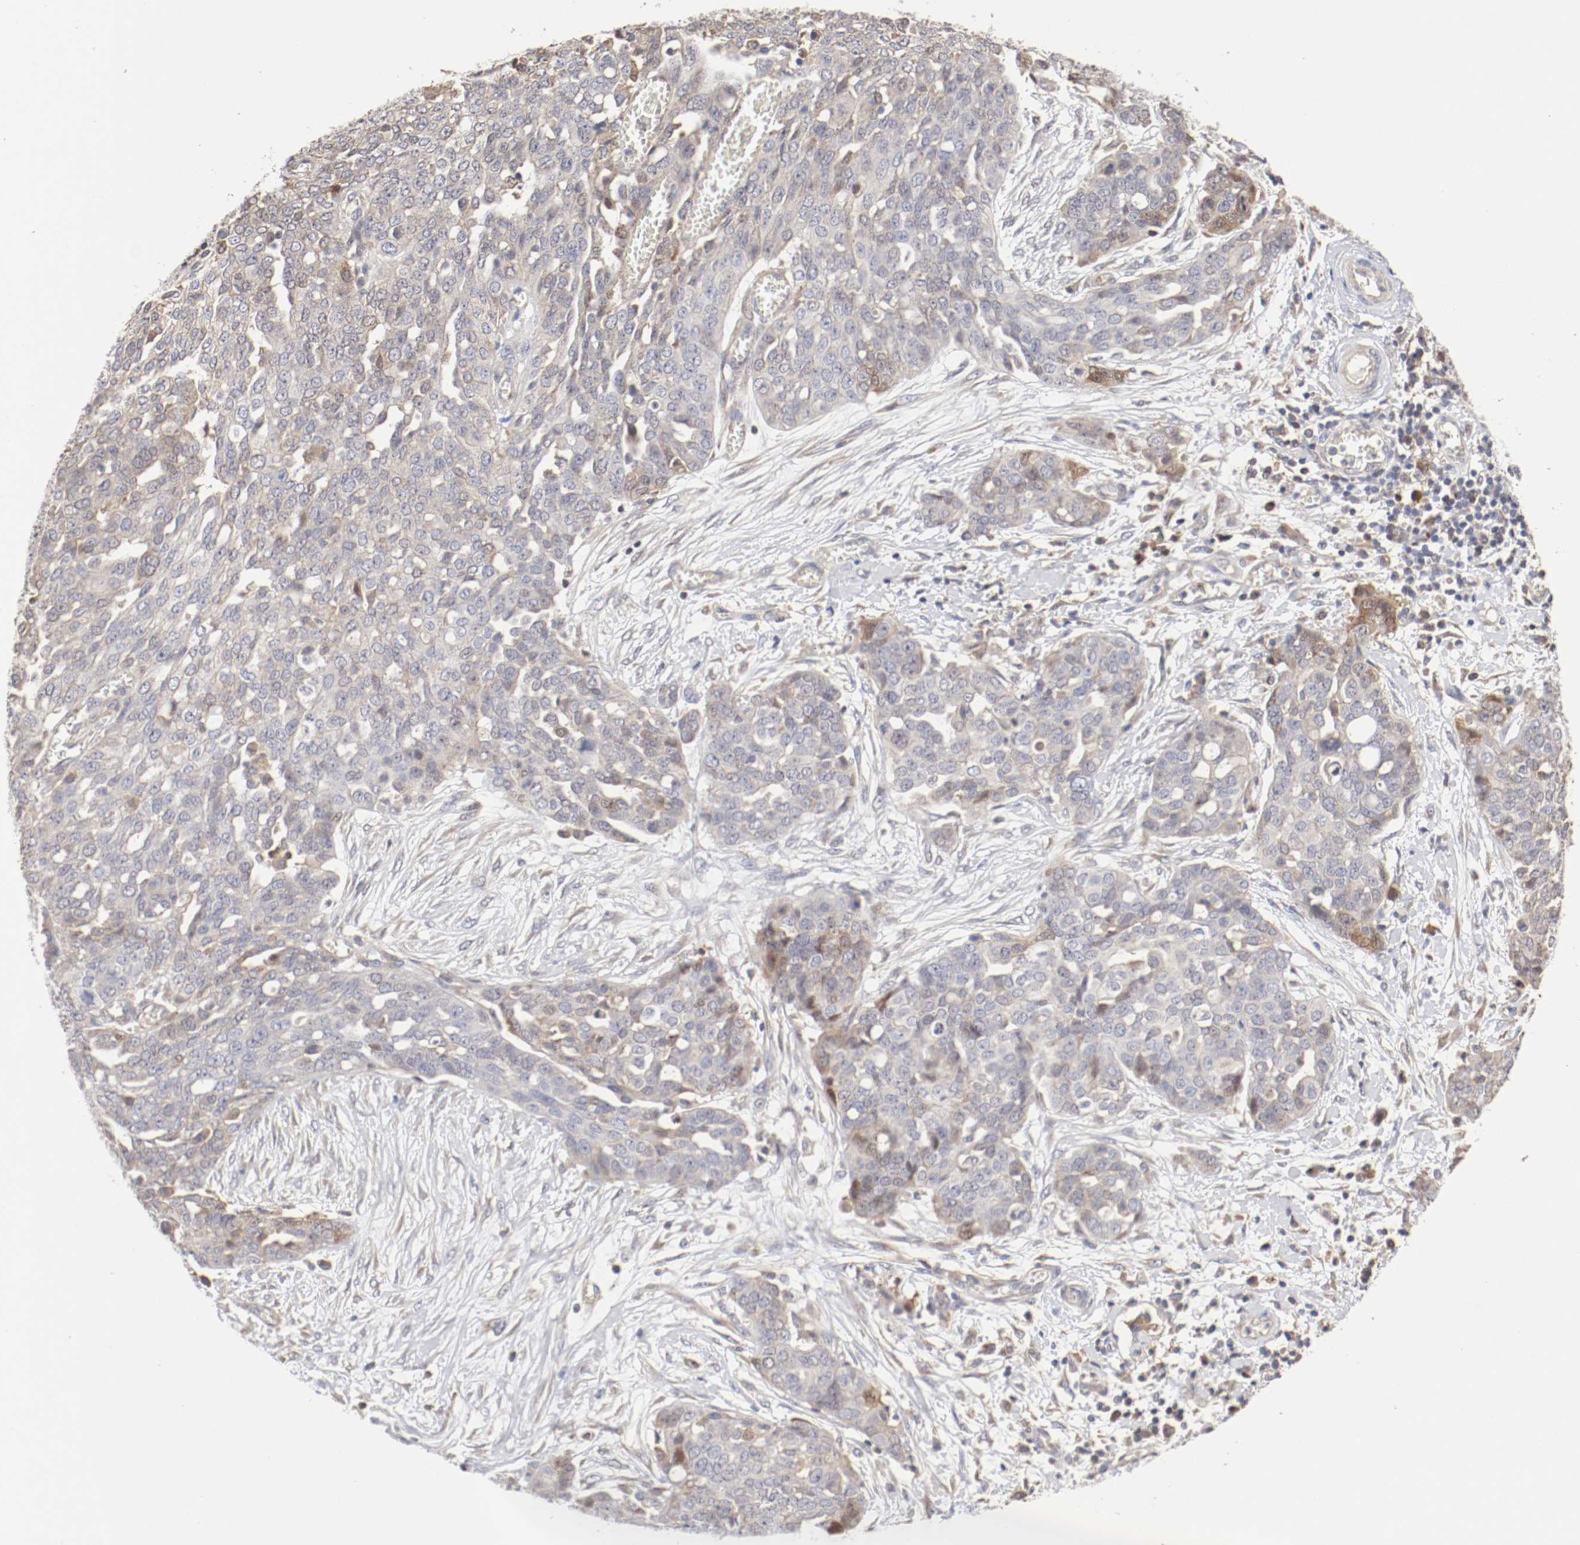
{"staining": {"intensity": "weak", "quantity": "25%-75%", "location": "cytoplasmic/membranous"}, "tissue": "ovarian cancer", "cell_type": "Tumor cells", "image_type": "cancer", "snomed": [{"axis": "morphology", "description": "Cystadenocarcinoma, serous, NOS"}, {"axis": "topography", "description": "Soft tissue"}, {"axis": "topography", "description": "Ovary"}], "caption": "Ovarian cancer (serous cystadenocarcinoma) stained with a brown dye reveals weak cytoplasmic/membranous positive staining in about 25%-75% of tumor cells.", "gene": "CDK6", "patient": {"sex": "female", "age": 57}}